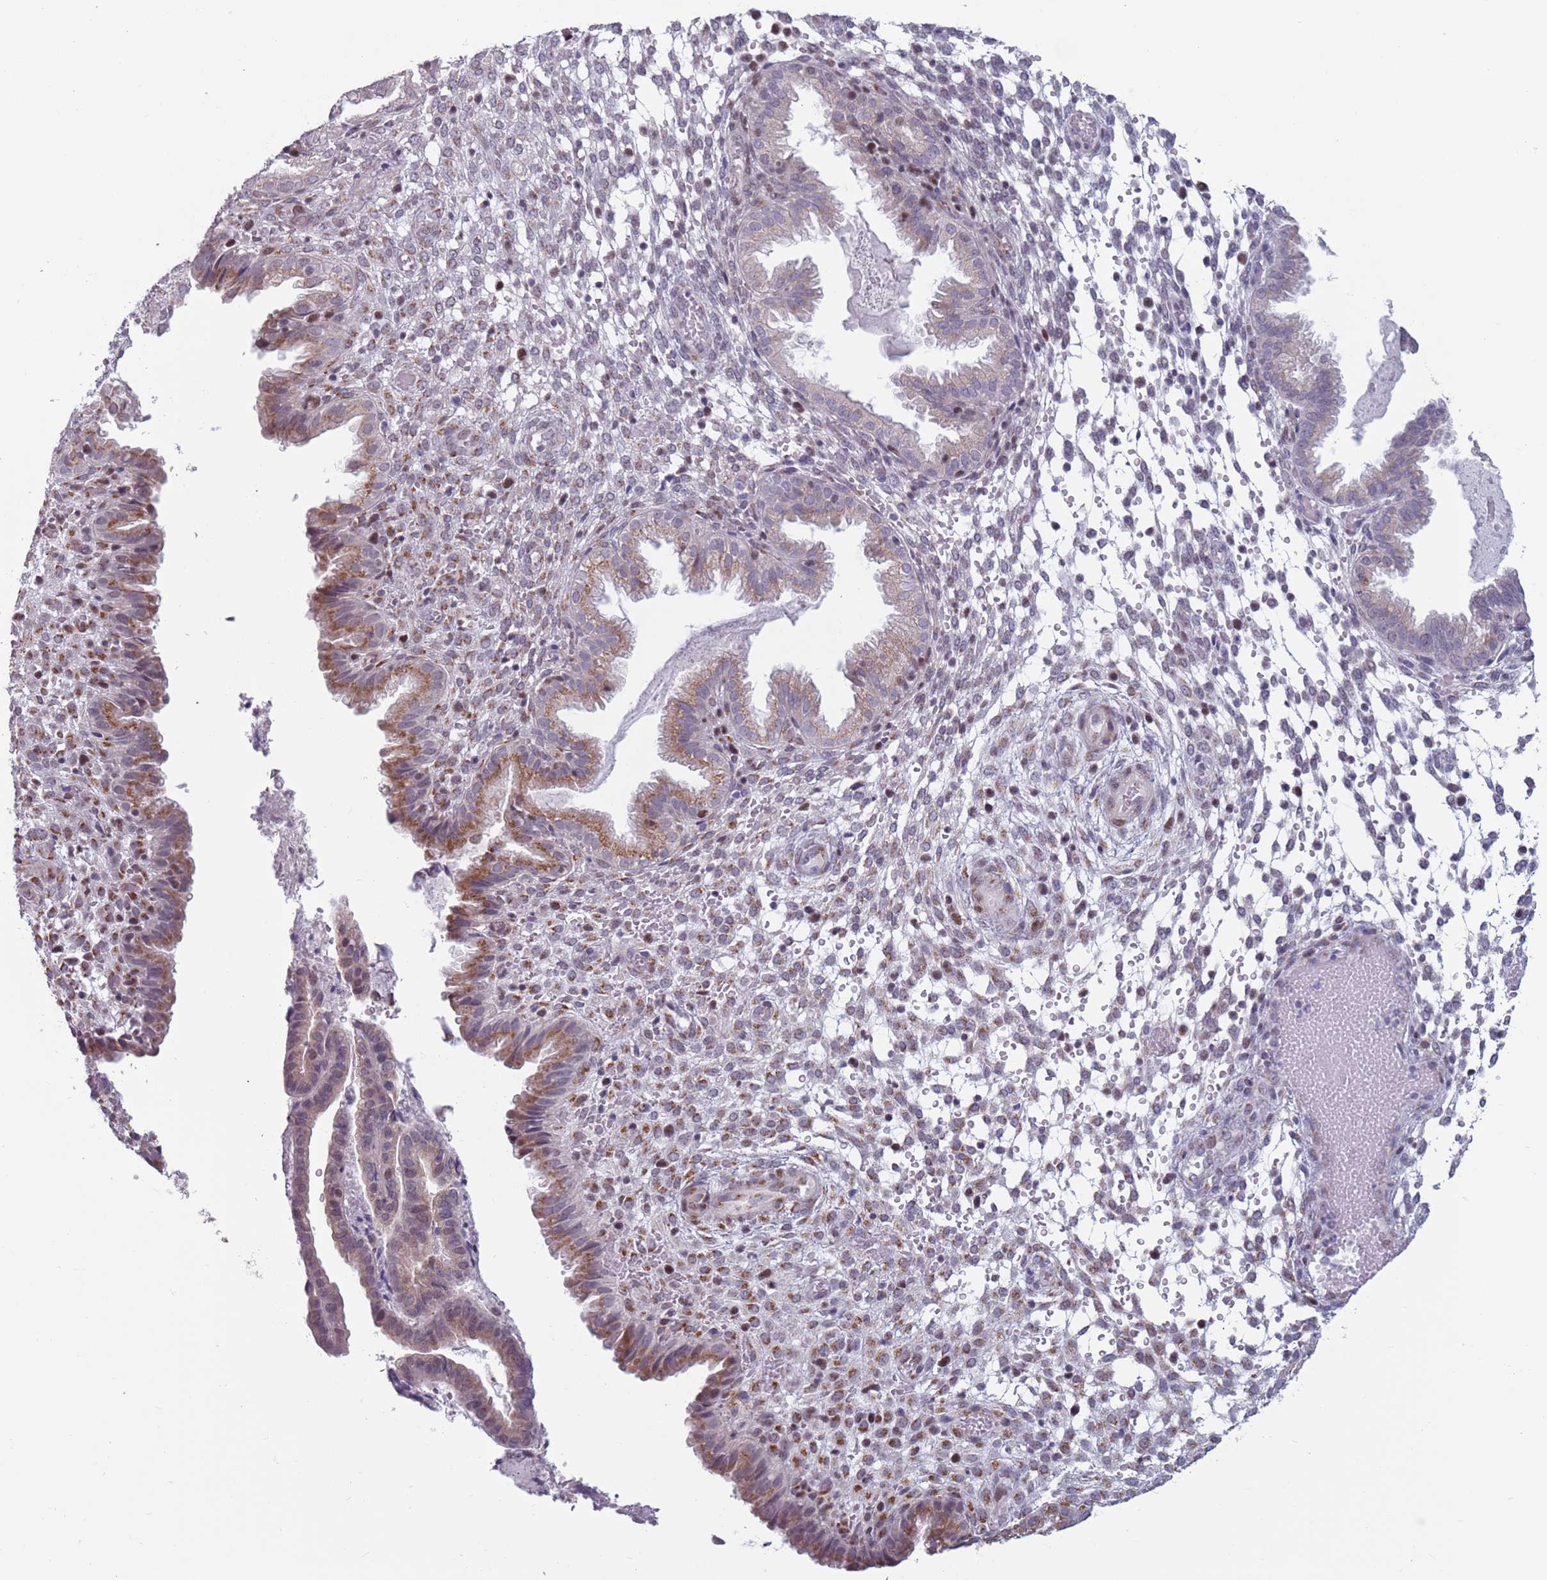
{"staining": {"intensity": "moderate", "quantity": "<25%", "location": "cytoplasmic/membranous"}, "tissue": "endometrium", "cell_type": "Cells in endometrial stroma", "image_type": "normal", "snomed": [{"axis": "morphology", "description": "Normal tissue, NOS"}, {"axis": "topography", "description": "Endometrium"}], "caption": "Immunohistochemistry (IHC) of benign endometrium demonstrates low levels of moderate cytoplasmic/membranous staining in approximately <25% of cells in endometrial stroma.", "gene": "ZKSCAN2", "patient": {"sex": "female", "age": 33}}